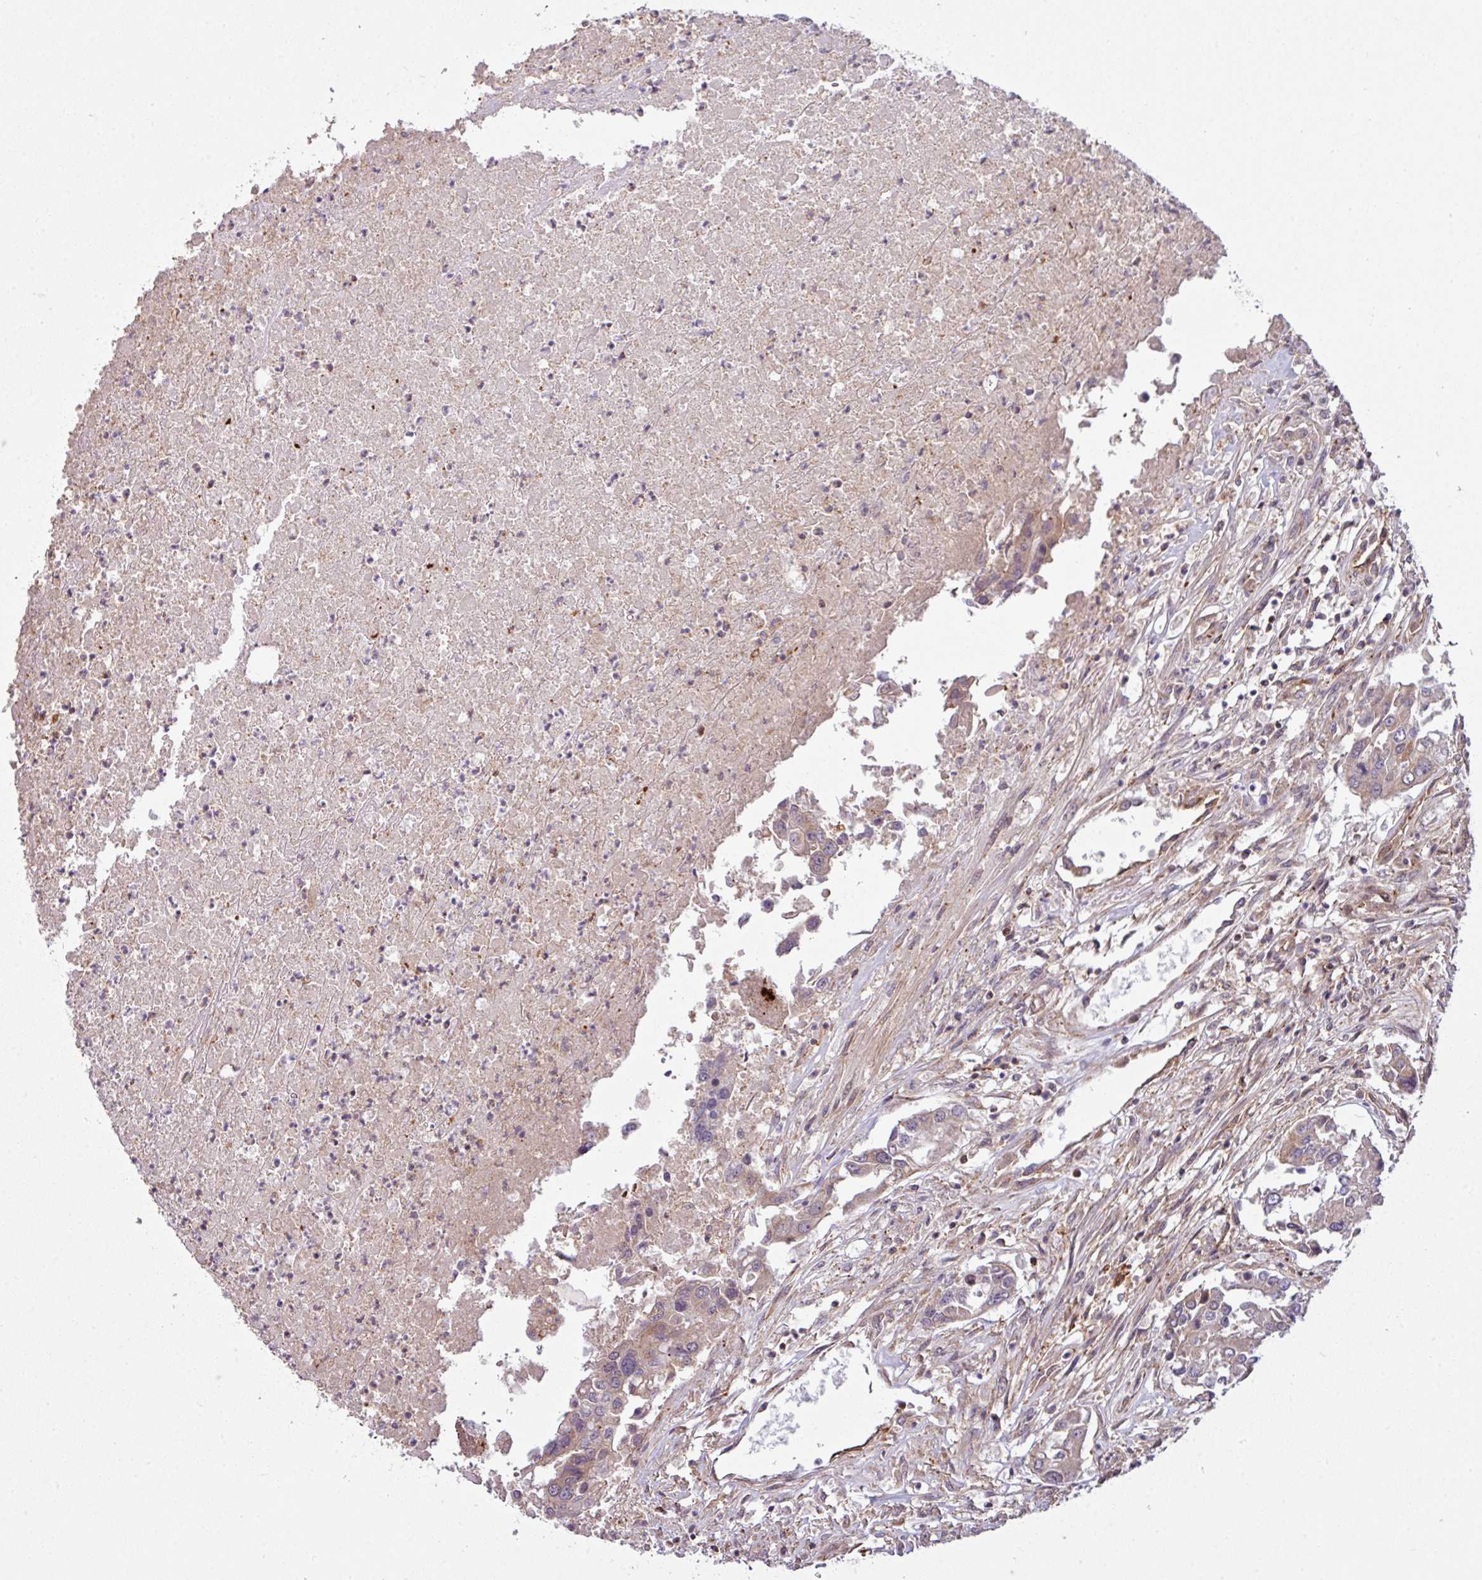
{"staining": {"intensity": "weak", "quantity": "<25%", "location": "cytoplasmic/membranous"}, "tissue": "colorectal cancer", "cell_type": "Tumor cells", "image_type": "cancer", "snomed": [{"axis": "morphology", "description": "Adenocarcinoma, NOS"}, {"axis": "topography", "description": "Colon"}], "caption": "This is a histopathology image of immunohistochemistry staining of colorectal cancer, which shows no positivity in tumor cells. (DAB (3,3'-diaminobenzidine) immunohistochemistry (IHC) with hematoxylin counter stain).", "gene": "ZC2HC1C", "patient": {"sex": "male", "age": 77}}